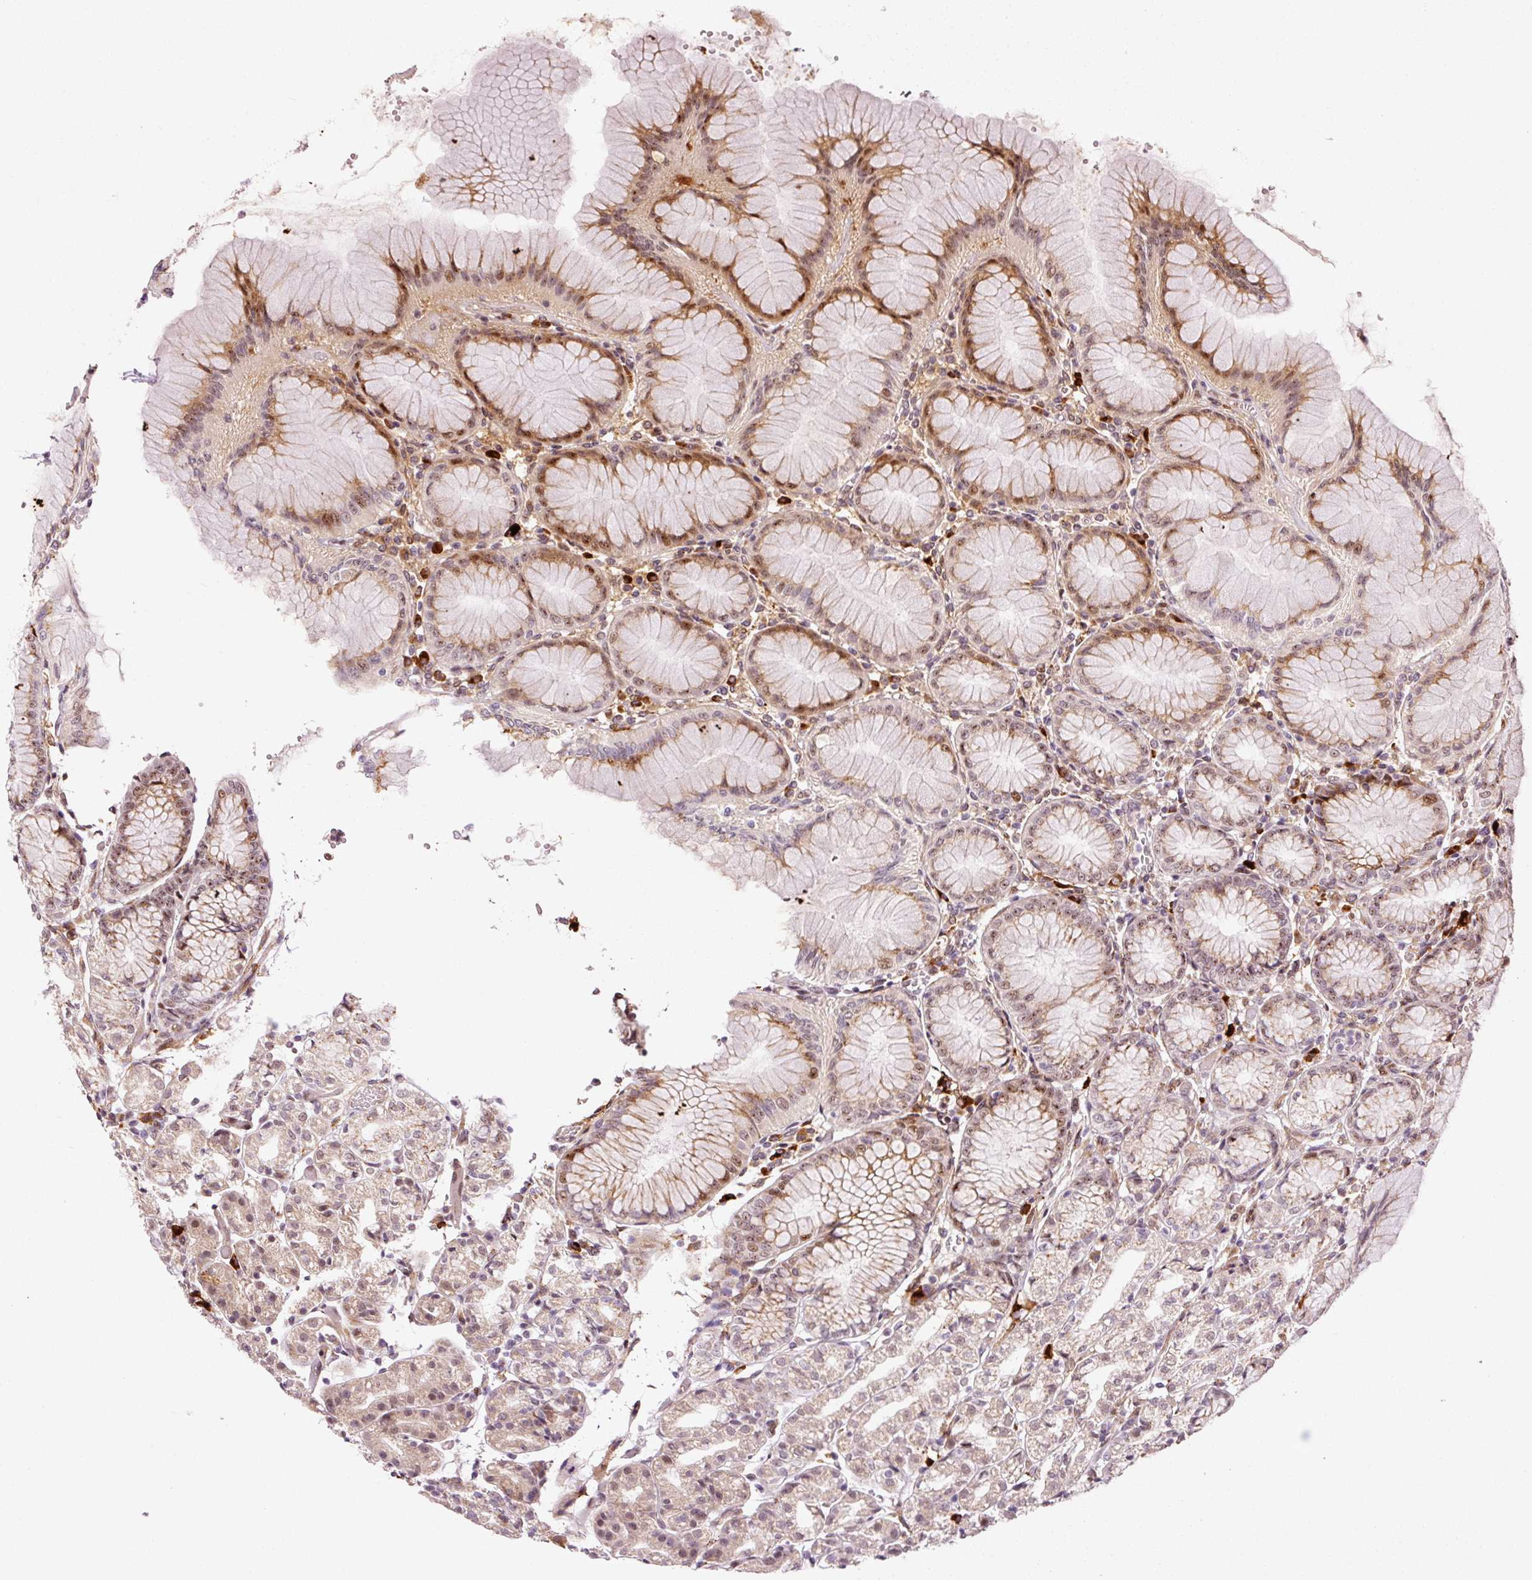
{"staining": {"intensity": "moderate", "quantity": "25%-75%", "location": "cytoplasmic/membranous,nuclear"}, "tissue": "stomach", "cell_type": "Glandular cells", "image_type": "normal", "snomed": [{"axis": "morphology", "description": "Normal tissue, NOS"}, {"axis": "topography", "description": "Stomach"}], "caption": "Human stomach stained with a brown dye shows moderate cytoplasmic/membranous,nuclear positive staining in about 25%-75% of glandular cells.", "gene": "ANKRD20A1", "patient": {"sex": "female", "age": 57}}